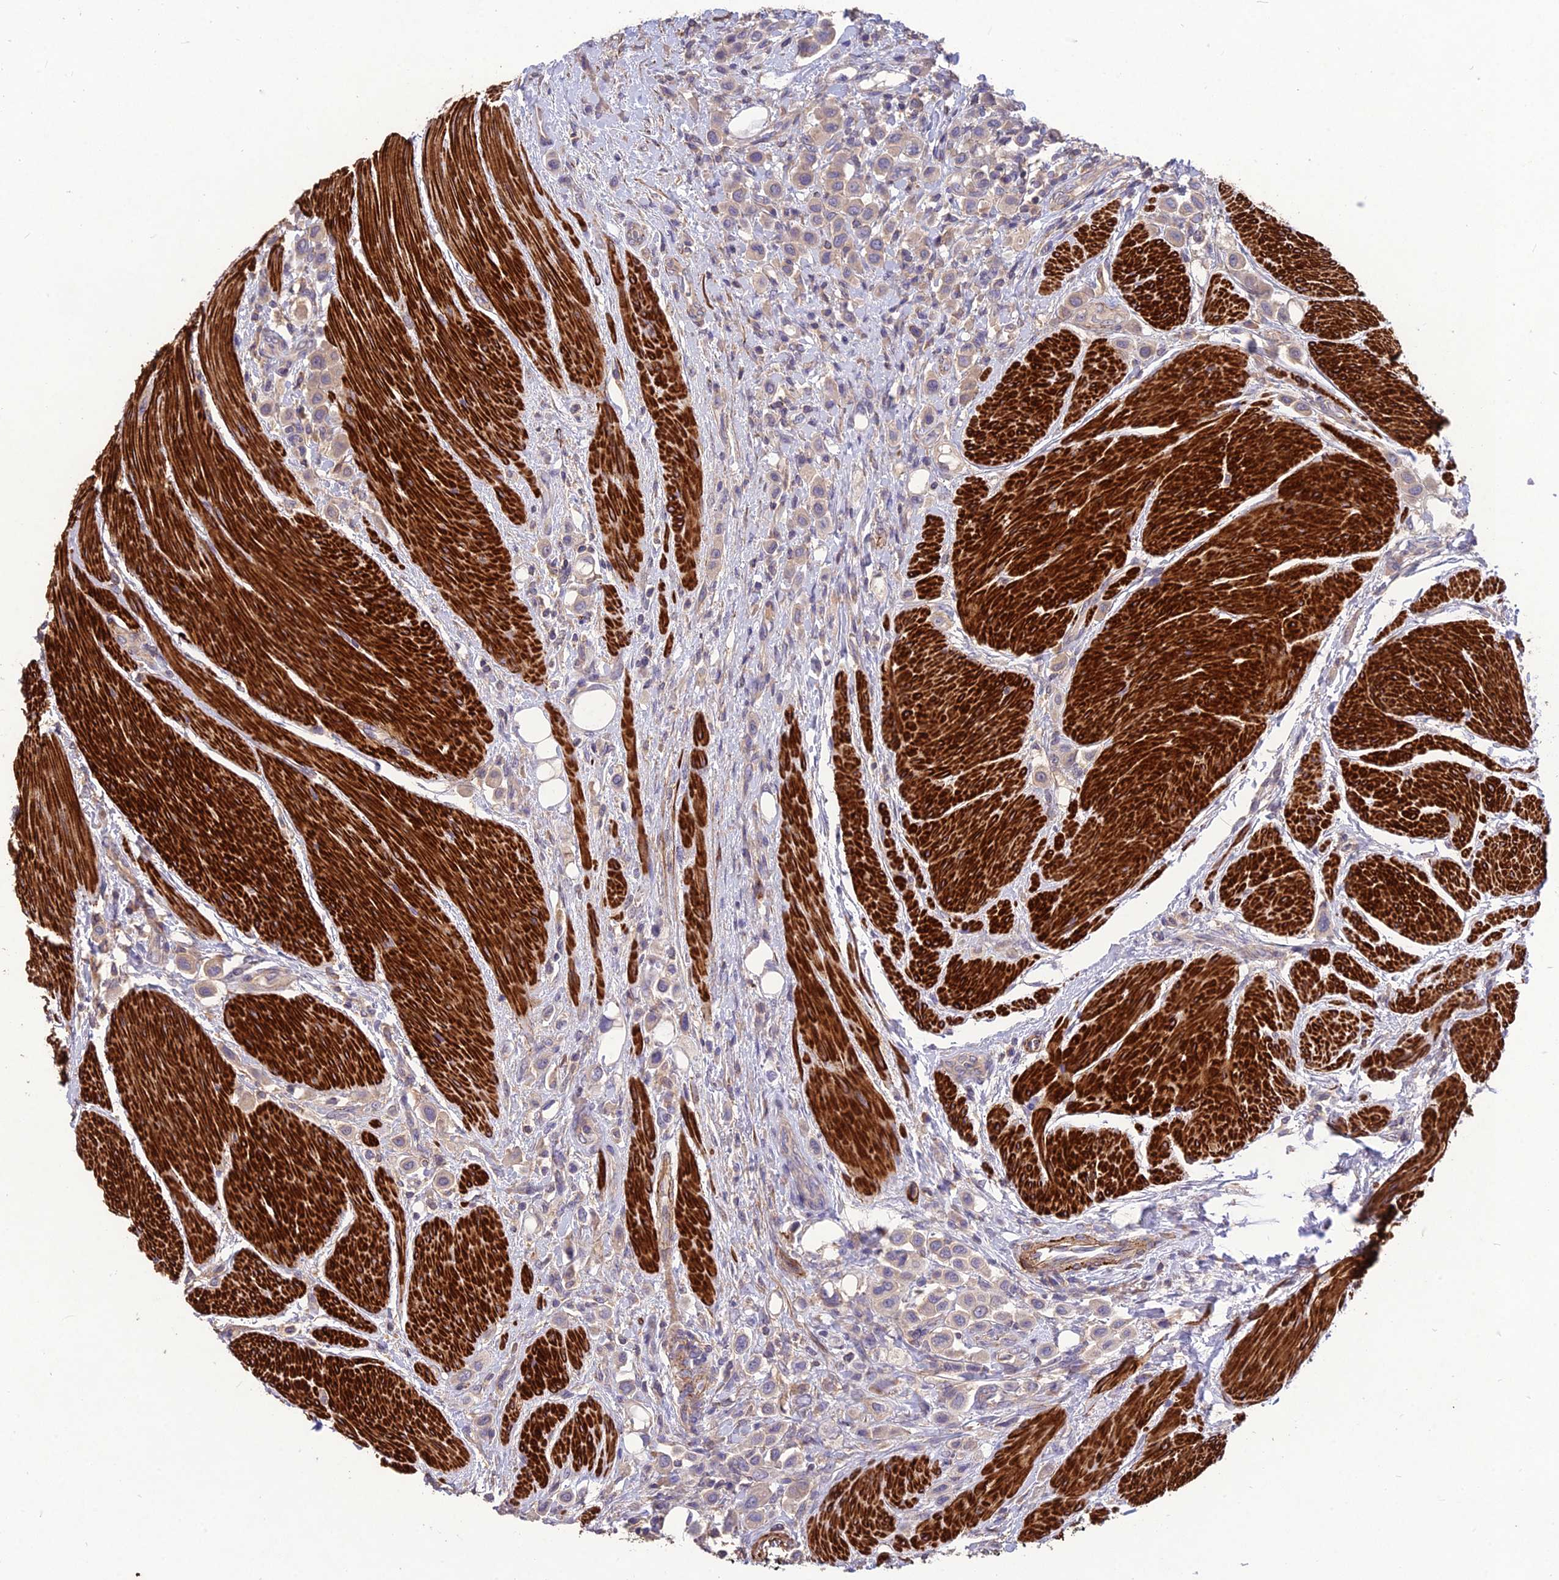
{"staining": {"intensity": "negative", "quantity": "none", "location": "none"}, "tissue": "urothelial cancer", "cell_type": "Tumor cells", "image_type": "cancer", "snomed": [{"axis": "morphology", "description": "Urothelial carcinoma, High grade"}, {"axis": "topography", "description": "Urinary bladder"}], "caption": "The IHC micrograph has no significant staining in tumor cells of urothelial cancer tissue.", "gene": "CLUH", "patient": {"sex": "male", "age": 50}}